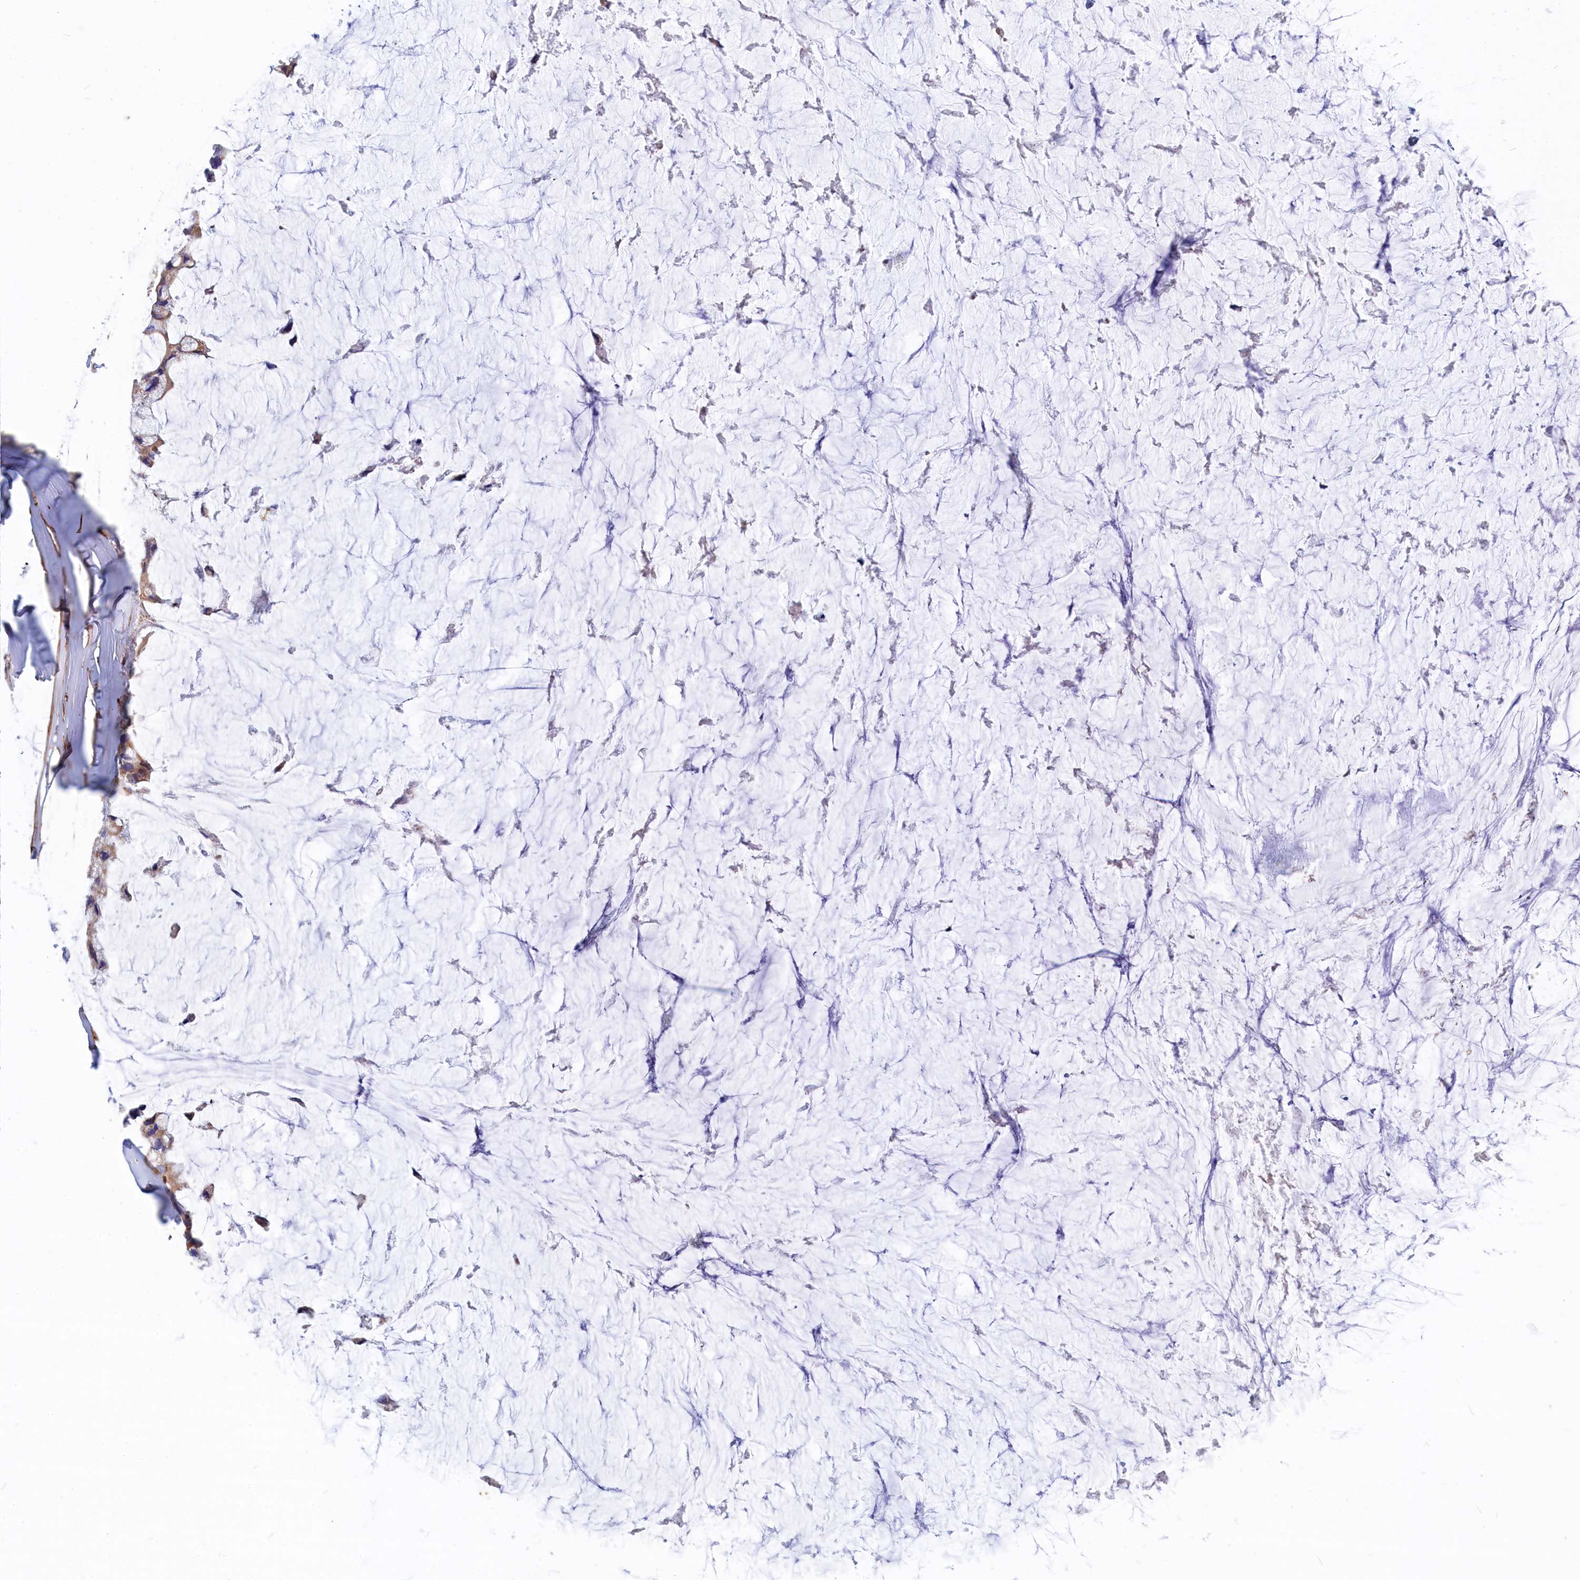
{"staining": {"intensity": "moderate", "quantity": ">75%", "location": "cytoplasmic/membranous"}, "tissue": "ovarian cancer", "cell_type": "Tumor cells", "image_type": "cancer", "snomed": [{"axis": "morphology", "description": "Cystadenocarcinoma, mucinous, NOS"}, {"axis": "topography", "description": "Ovary"}], "caption": "Immunohistochemical staining of human mucinous cystadenocarcinoma (ovarian) exhibits medium levels of moderate cytoplasmic/membranous positivity in approximately >75% of tumor cells.", "gene": "TUBGCP4", "patient": {"sex": "female", "age": 39}}